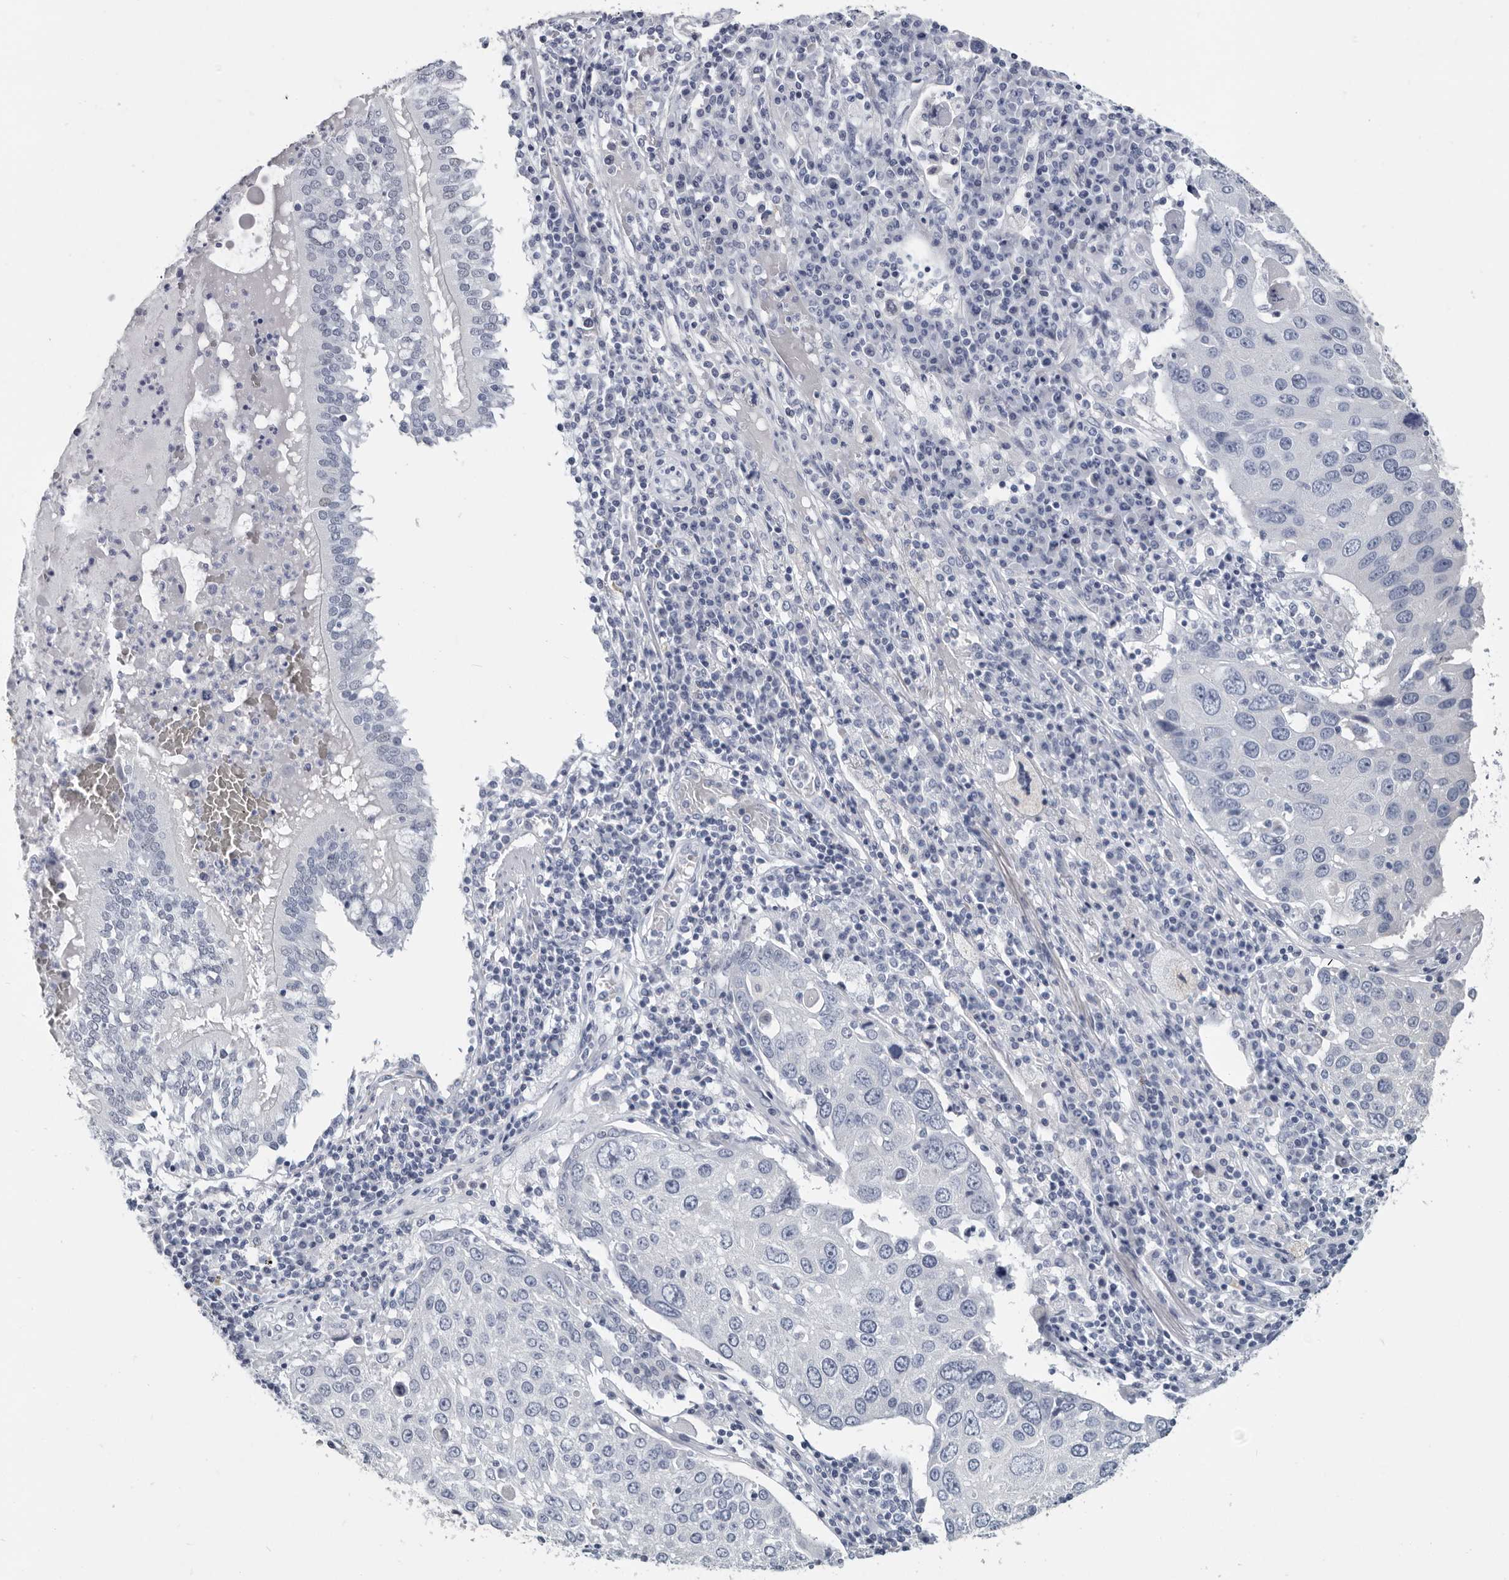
{"staining": {"intensity": "negative", "quantity": "none", "location": "none"}, "tissue": "lung cancer", "cell_type": "Tumor cells", "image_type": "cancer", "snomed": [{"axis": "morphology", "description": "Squamous cell carcinoma, NOS"}, {"axis": "topography", "description": "Lung"}], "caption": "Immunohistochemistry histopathology image of neoplastic tissue: human squamous cell carcinoma (lung) stained with DAB shows no significant protein expression in tumor cells.", "gene": "WRAP73", "patient": {"sex": "male", "age": 65}}